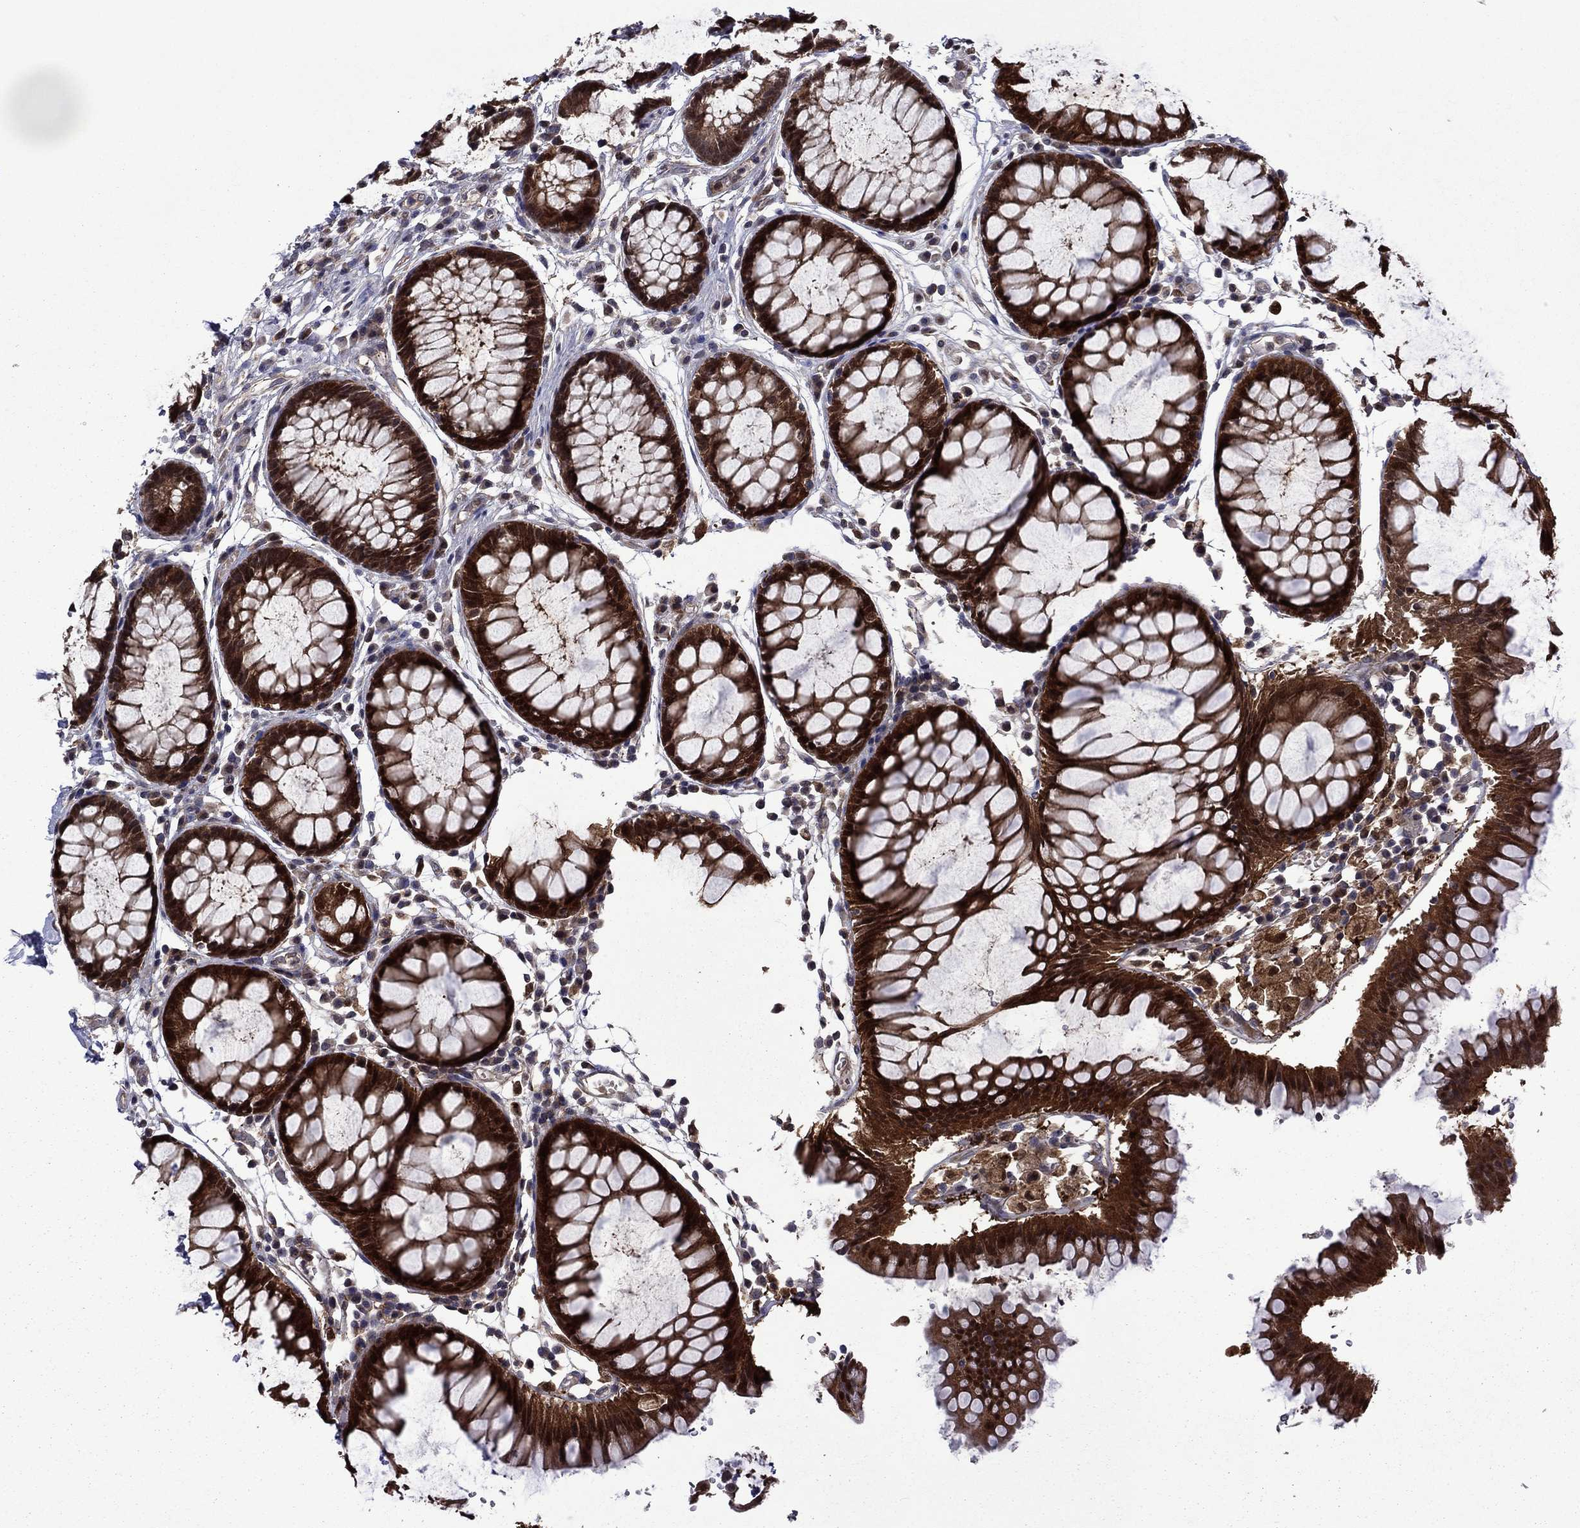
{"staining": {"intensity": "strong", "quantity": ">75%", "location": "cytoplasmic/membranous"}, "tissue": "rectum", "cell_type": "Glandular cells", "image_type": "normal", "snomed": [{"axis": "morphology", "description": "Normal tissue, NOS"}, {"axis": "topography", "description": "Rectum"}], "caption": "Brown immunohistochemical staining in normal rectum shows strong cytoplasmic/membranous expression in approximately >75% of glandular cells. The protein is shown in brown color, while the nuclei are stained blue.", "gene": "TPMT", "patient": {"sex": "female", "age": 68}}